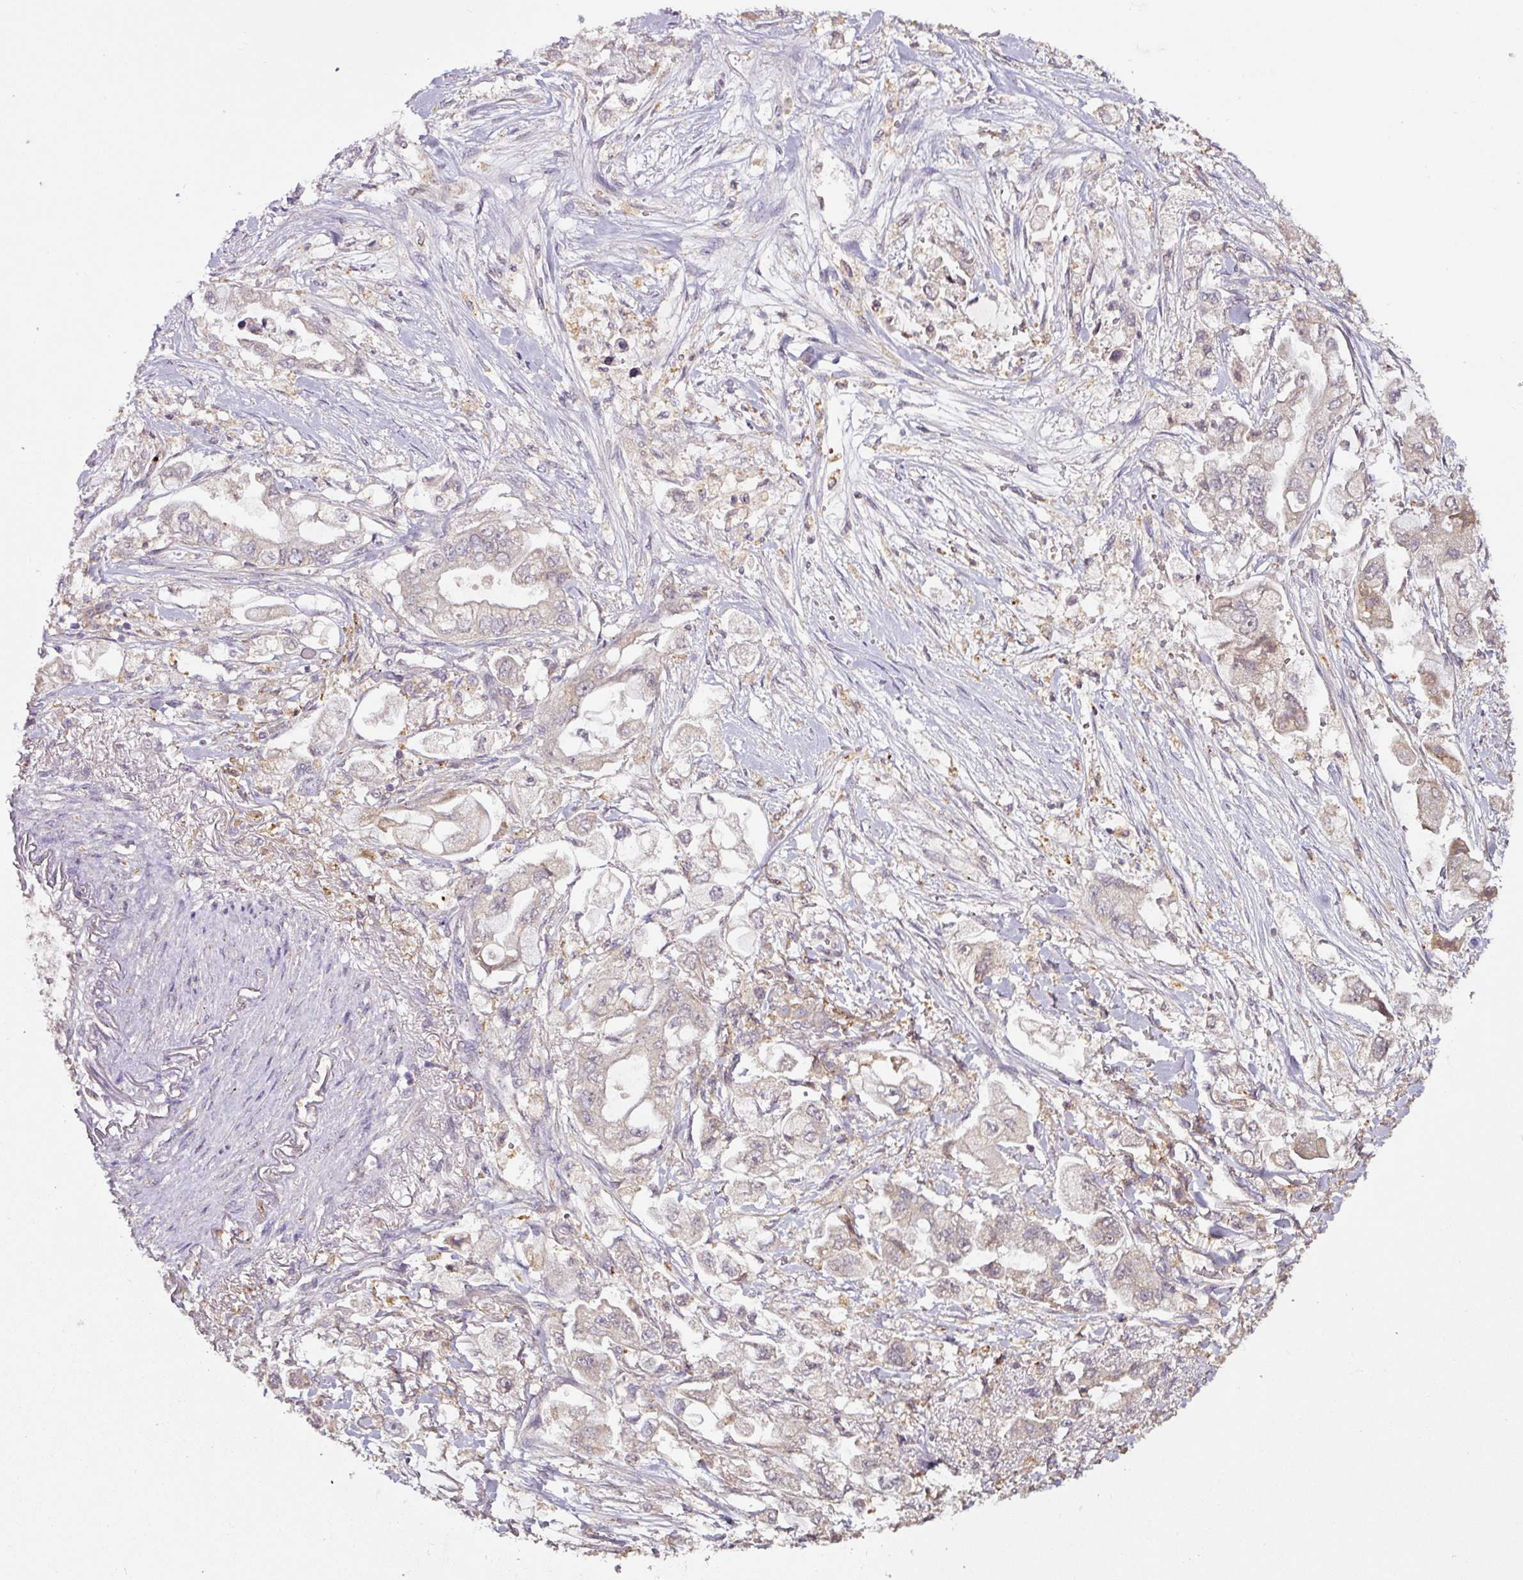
{"staining": {"intensity": "weak", "quantity": "<25%", "location": "cytoplasmic/membranous"}, "tissue": "stomach cancer", "cell_type": "Tumor cells", "image_type": "cancer", "snomed": [{"axis": "morphology", "description": "Adenocarcinoma, NOS"}, {"axis": "topography", "description": "Stomach"}], "caption": "Immunohistochemical staining of human adenocarcinoma (stomach) shows no significant expression in tumor cells. (DAB IHC visualized using brightfield microscopy, high magnification).", "gene": "RPL38", "patient": {"sex": "male", "age": 62}}